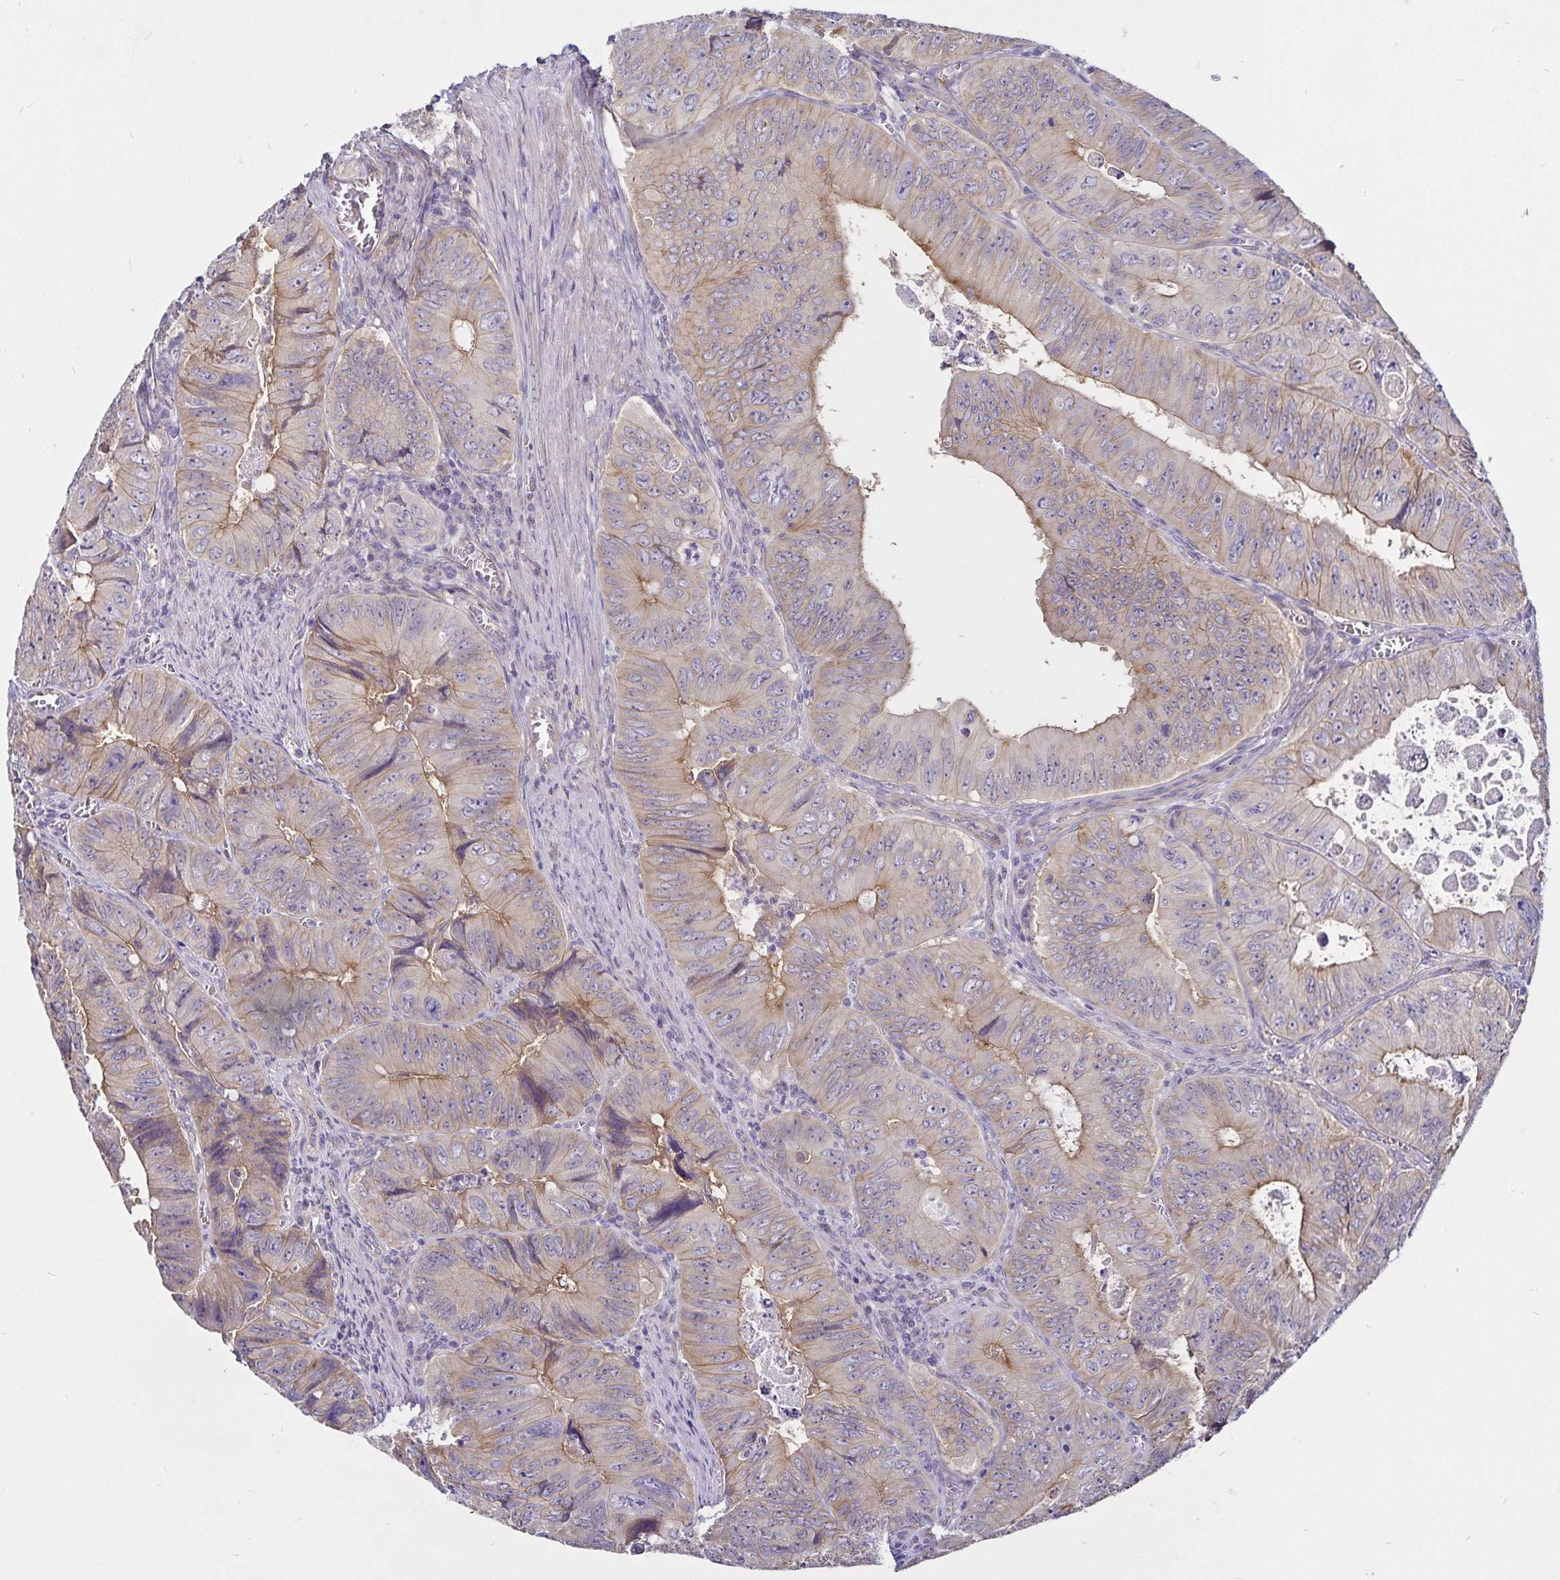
{"staining": {"intensity": "weak", "quantity": "<25%", "location": "cytoplasmic/membranous"}, "tissue": "colorectal cancer", "cell_type": "Tumor cells", "image_type": "cancer", "snomed": [{"axis": "morphology", "description": "Adenocarcinoma, NOS"}, {"axis": "topography", "description": "Colon"}], "caption": "Immunohistochemistry photomicrograph of adenocarcinoma (colorectal) stained for a protein (brown), which exhibits no positivity in tumor cells.", "gene": "GNG12", "patient": {"sex": "female", "age": 84}}